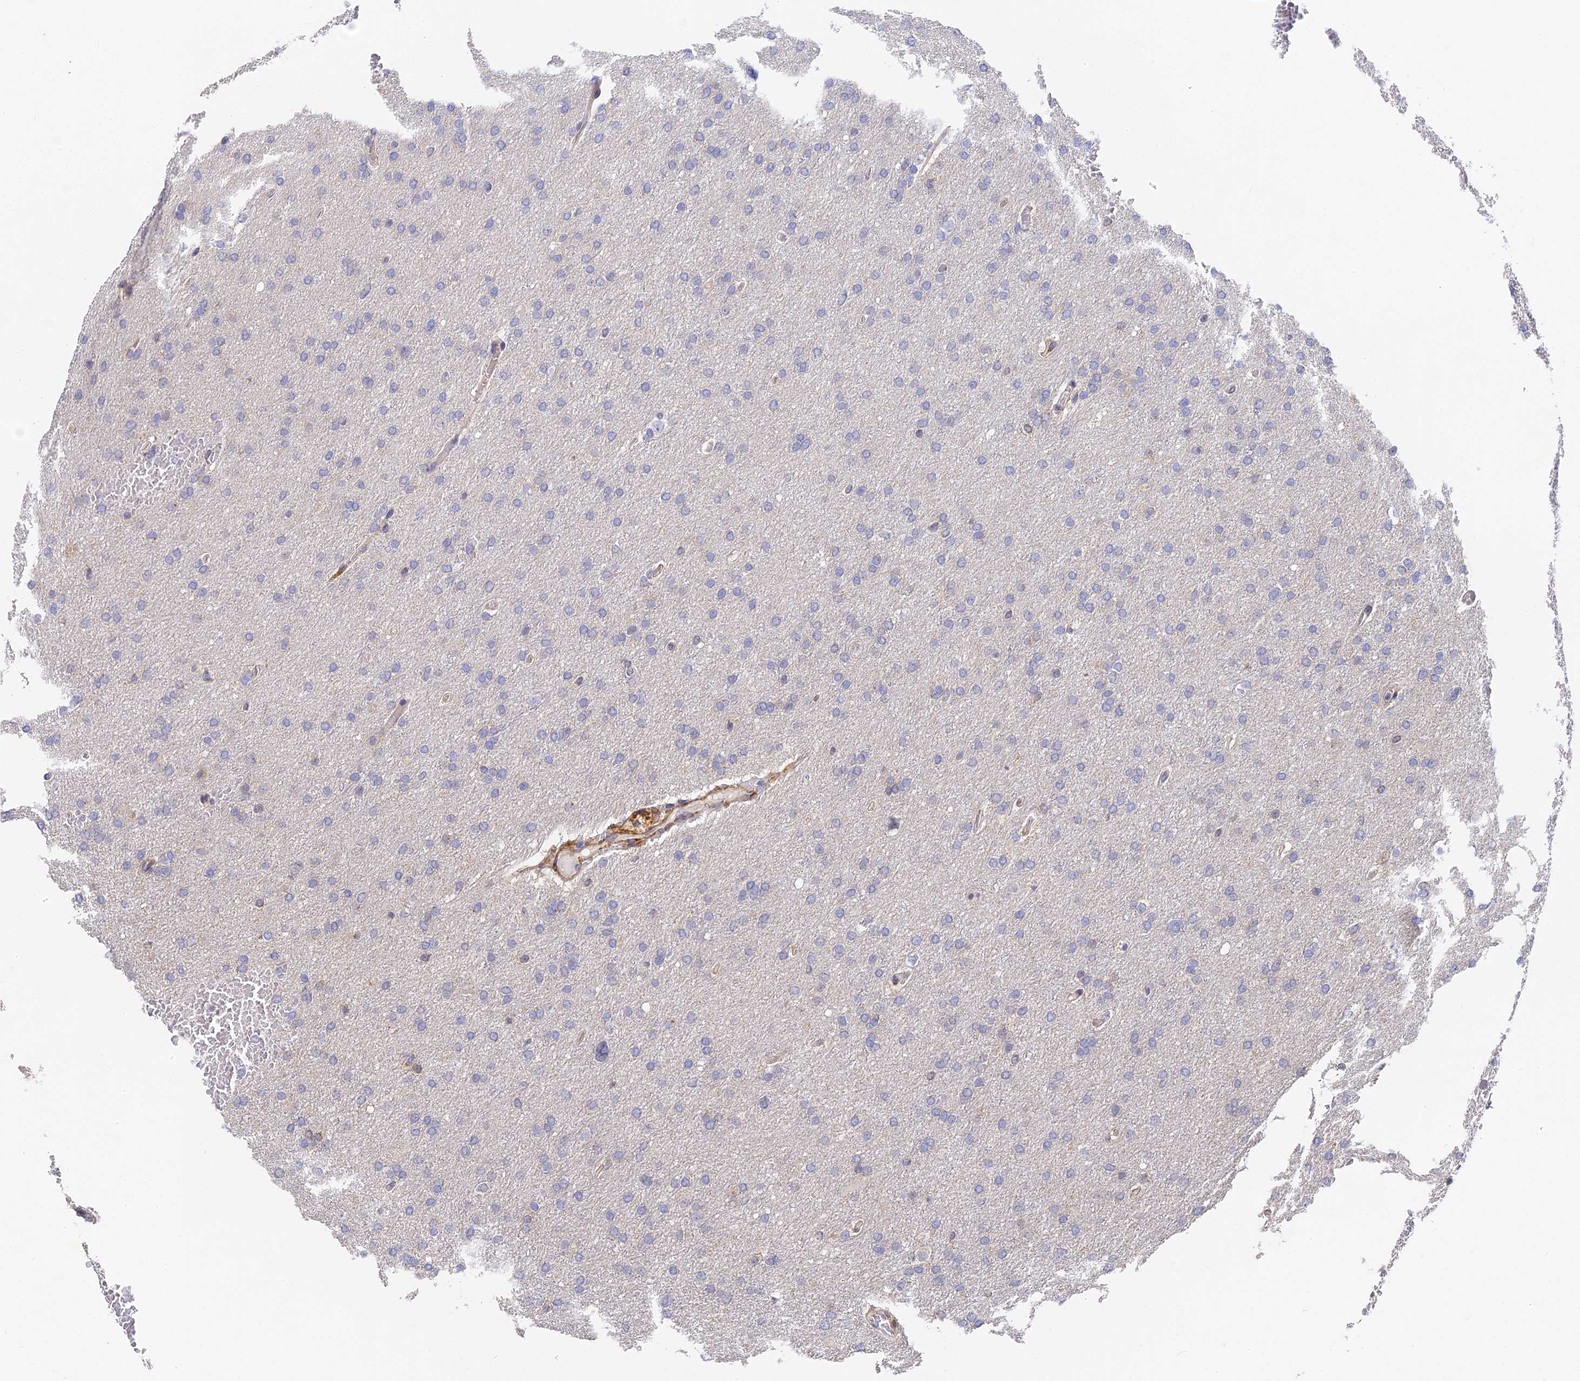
{"staining": {"intensity": "negative", "quantity": "none", "location": "none"}, "tissue": "glioma", "cell_type": "Tumor cells", "image_type": "cancer", "snomed": [{"axis": "morphology", "description": "Glioma, malignant, High grade"}, {"axis": "topography", "description": "Cerebral cortex"}], "caption": "Glioma stained for a protein using immunohistochemistry demonstrates no positivity tumor cells.", "gene": "CCDC113", "patient": {"sex": "female", "age": 36}}